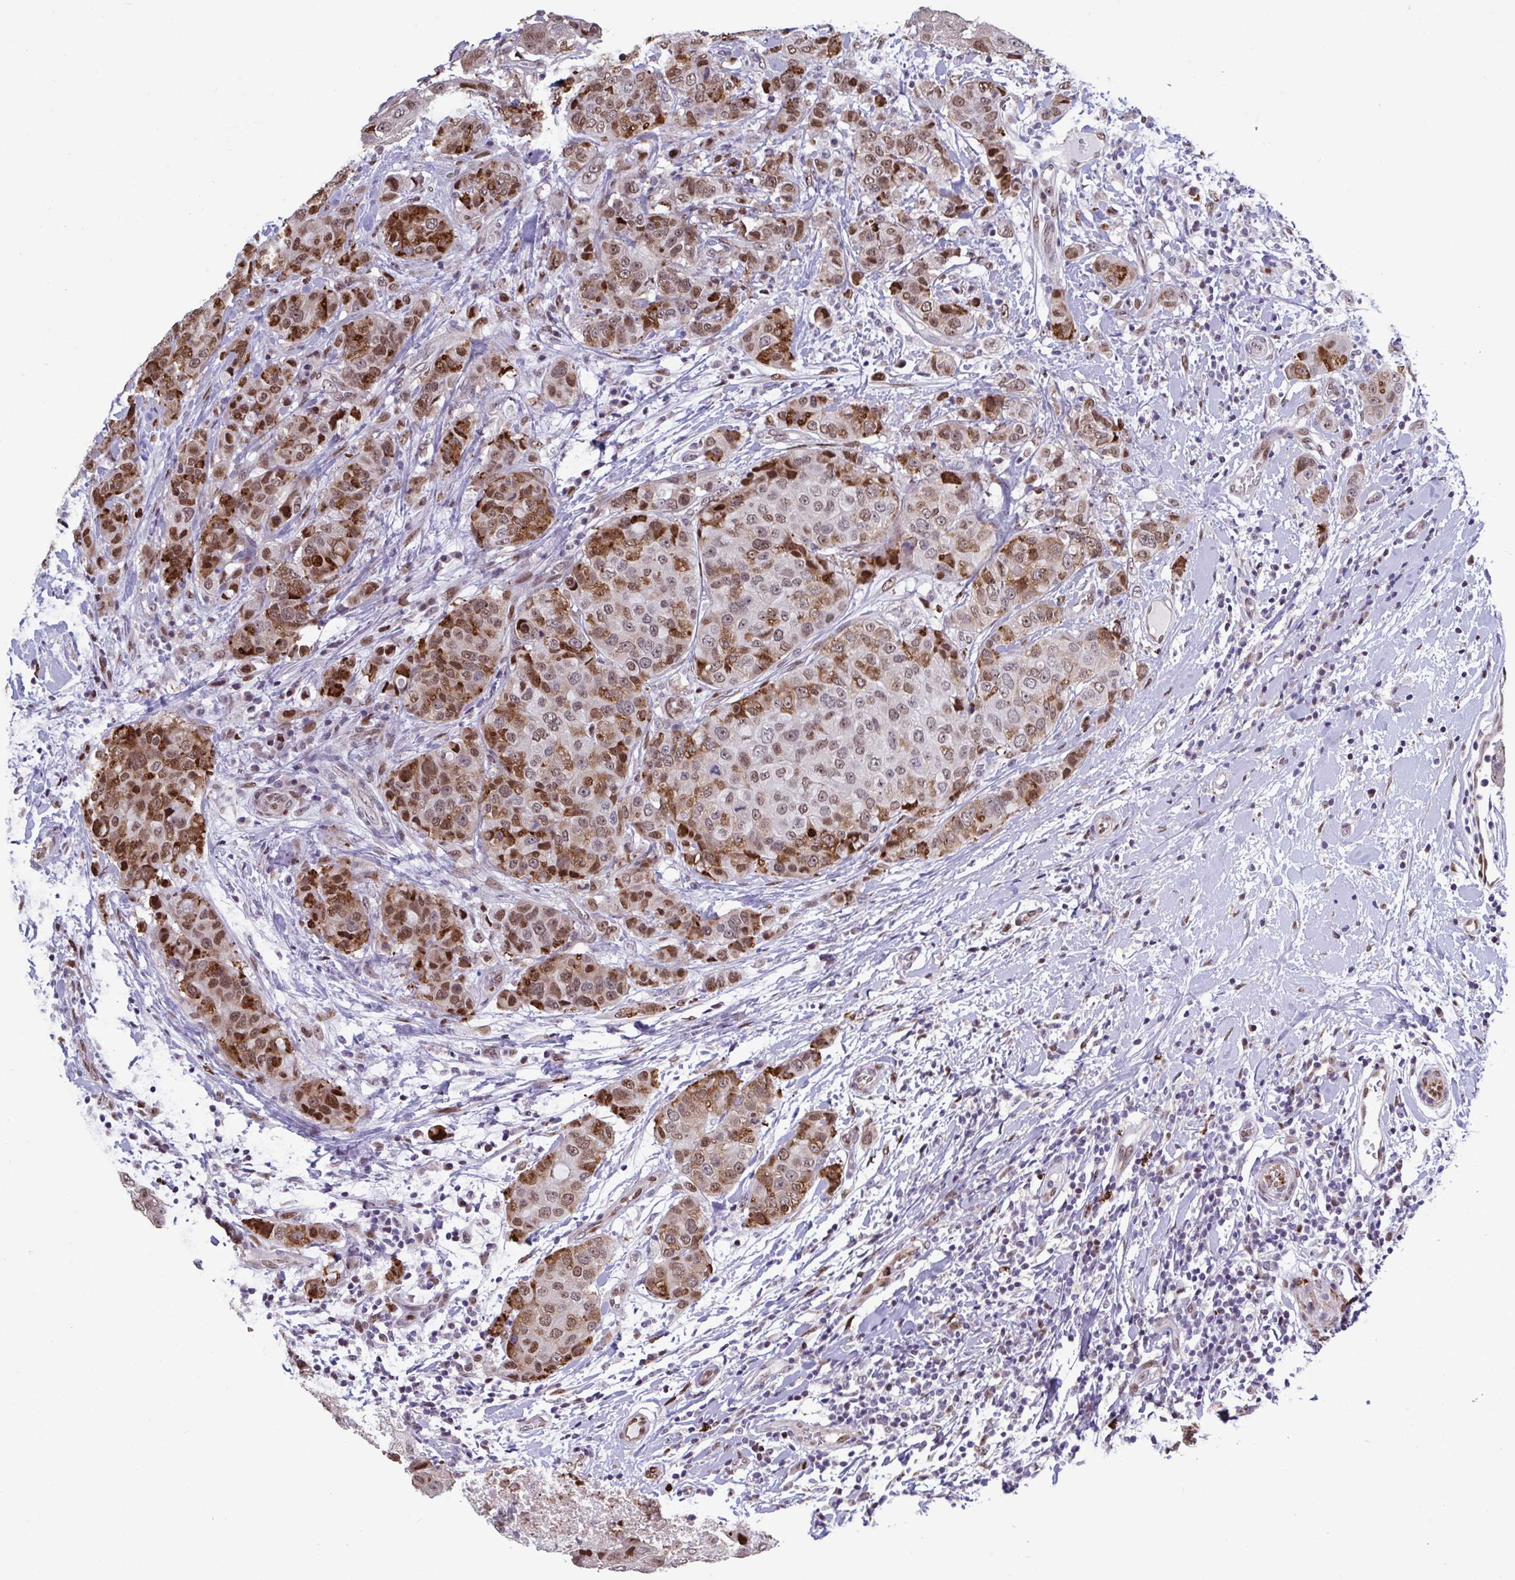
{"staining": {"intensity": "moderate", "quantity": "25%-75%", "location": "cytoplasmic/membranous,nuclear"}, "tissue": "breast cancer", "cell_type": "Tumor cells", "image_type": "cancer", "snomed": [{"axis": "morphology", "description": "Duct carcinoma"}, {"axis": "topography", "description": "Breast"}], "caption": "A micrograph of breast cancer (infiltrating ductal carcinoma) stained for a protein displays moderate cytoplasmic/membranous and nuclear brown staining in tumor cells. Immunohistochemistry (ihc) stains the protein of interest in brown and the nuclei are stained blue.", "gene": "PELI2", "patient": {"sex": "female", "age": 27}}